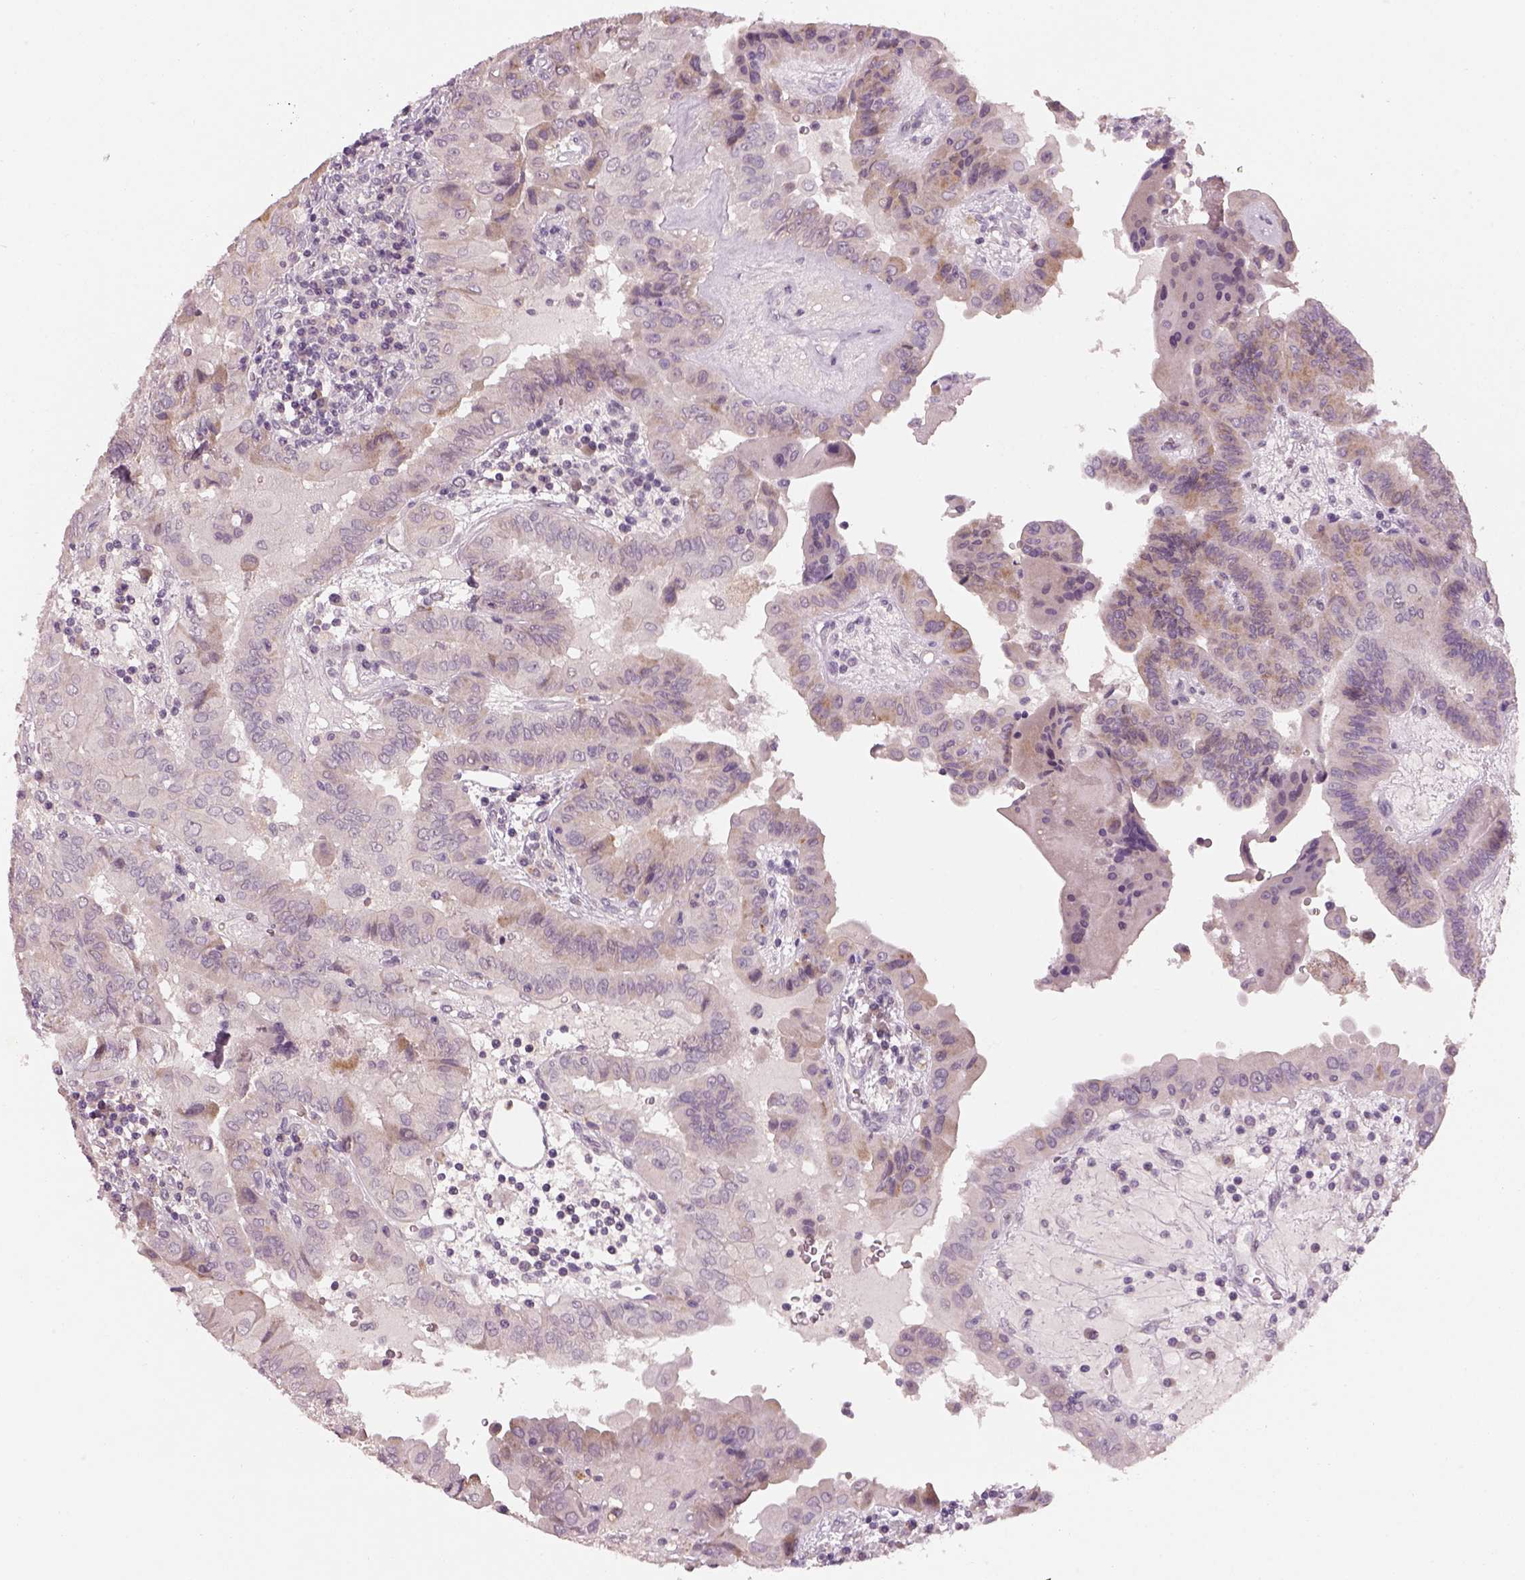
{"staining": {"intensity": "weak", "quantity": "<25%", "location": "cytoplasmic/membranous"}, "tissue": "thyroid cancer", "cell_type": "Tumor cells", "image_type": "cancer", "snomed": [{"axis": "morphology", "description": "Papillary adenocarcinoma, NOS"}, {"axis": "topography", "description": "Thyroid gland"}], "caption": "This image is of thyroid cancer (papillary adenocarcinoma) stained with IHC to label a protein in brown with the nuclei are counter-stained blue. There is no positivity in tumor cells.", "gene": "GDNF", "patient": {"sex": "female", "age": 37}}